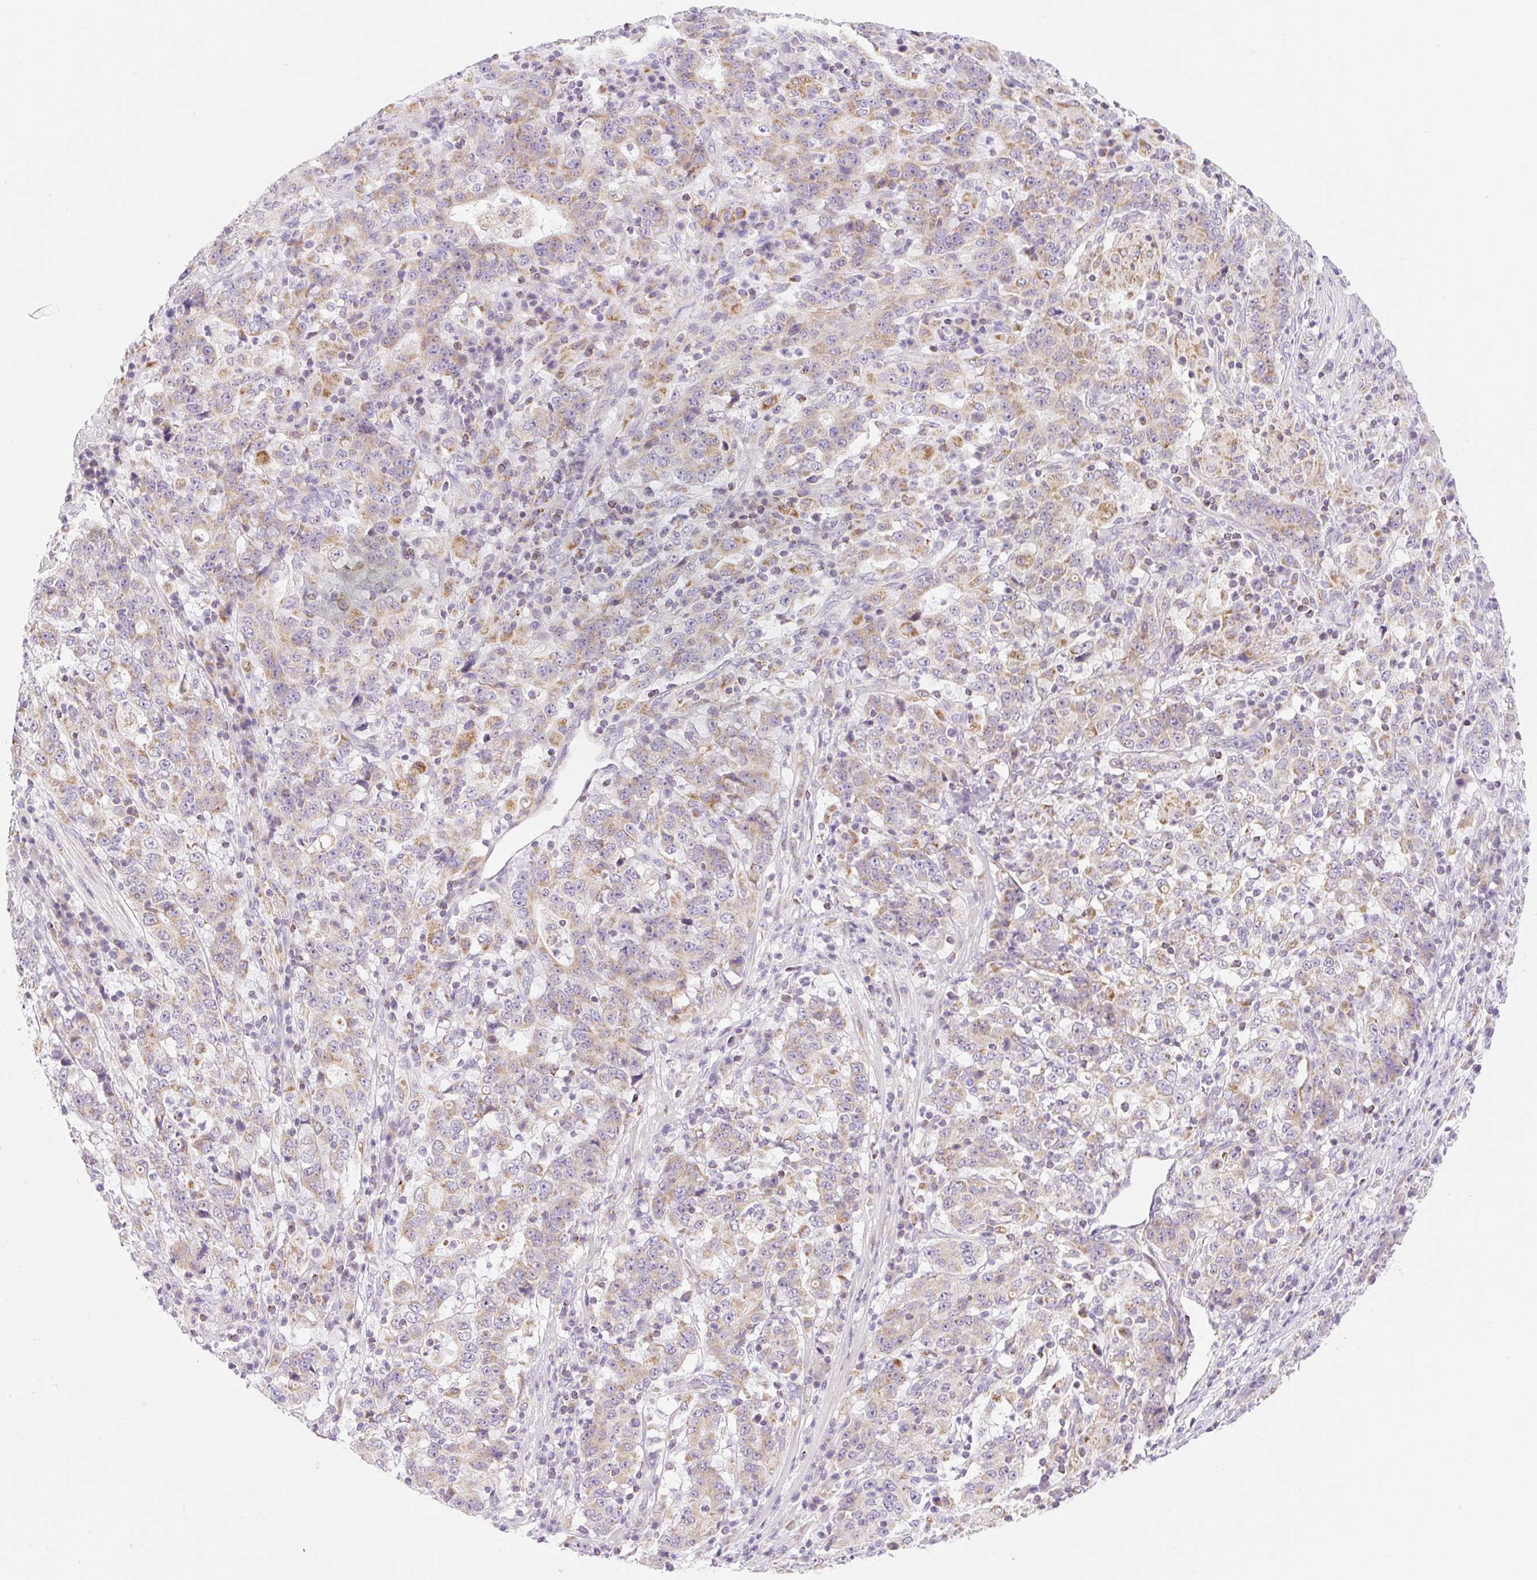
{"staining": {"intensity": "weak", "quantity": ">75%", "location": "cytoplasmic/membranous"}, "tissue": "stomach cancer", "cell_type": "Tumor cells", "image_type": "cancer", "snomed": [{"axis": "morphology", "description": "Adenocarcinoma, NOS"}, {"axis": "topography", "description": "Stomach"}], "caption": "This histopathology image reveals IHC staining of stomach cancer, with low weak cytoplasmic/membranous expression in approximately >75% of tumor cells.", "gene": "FOCAD", "patient": {"sex": "male", "age": 59}}